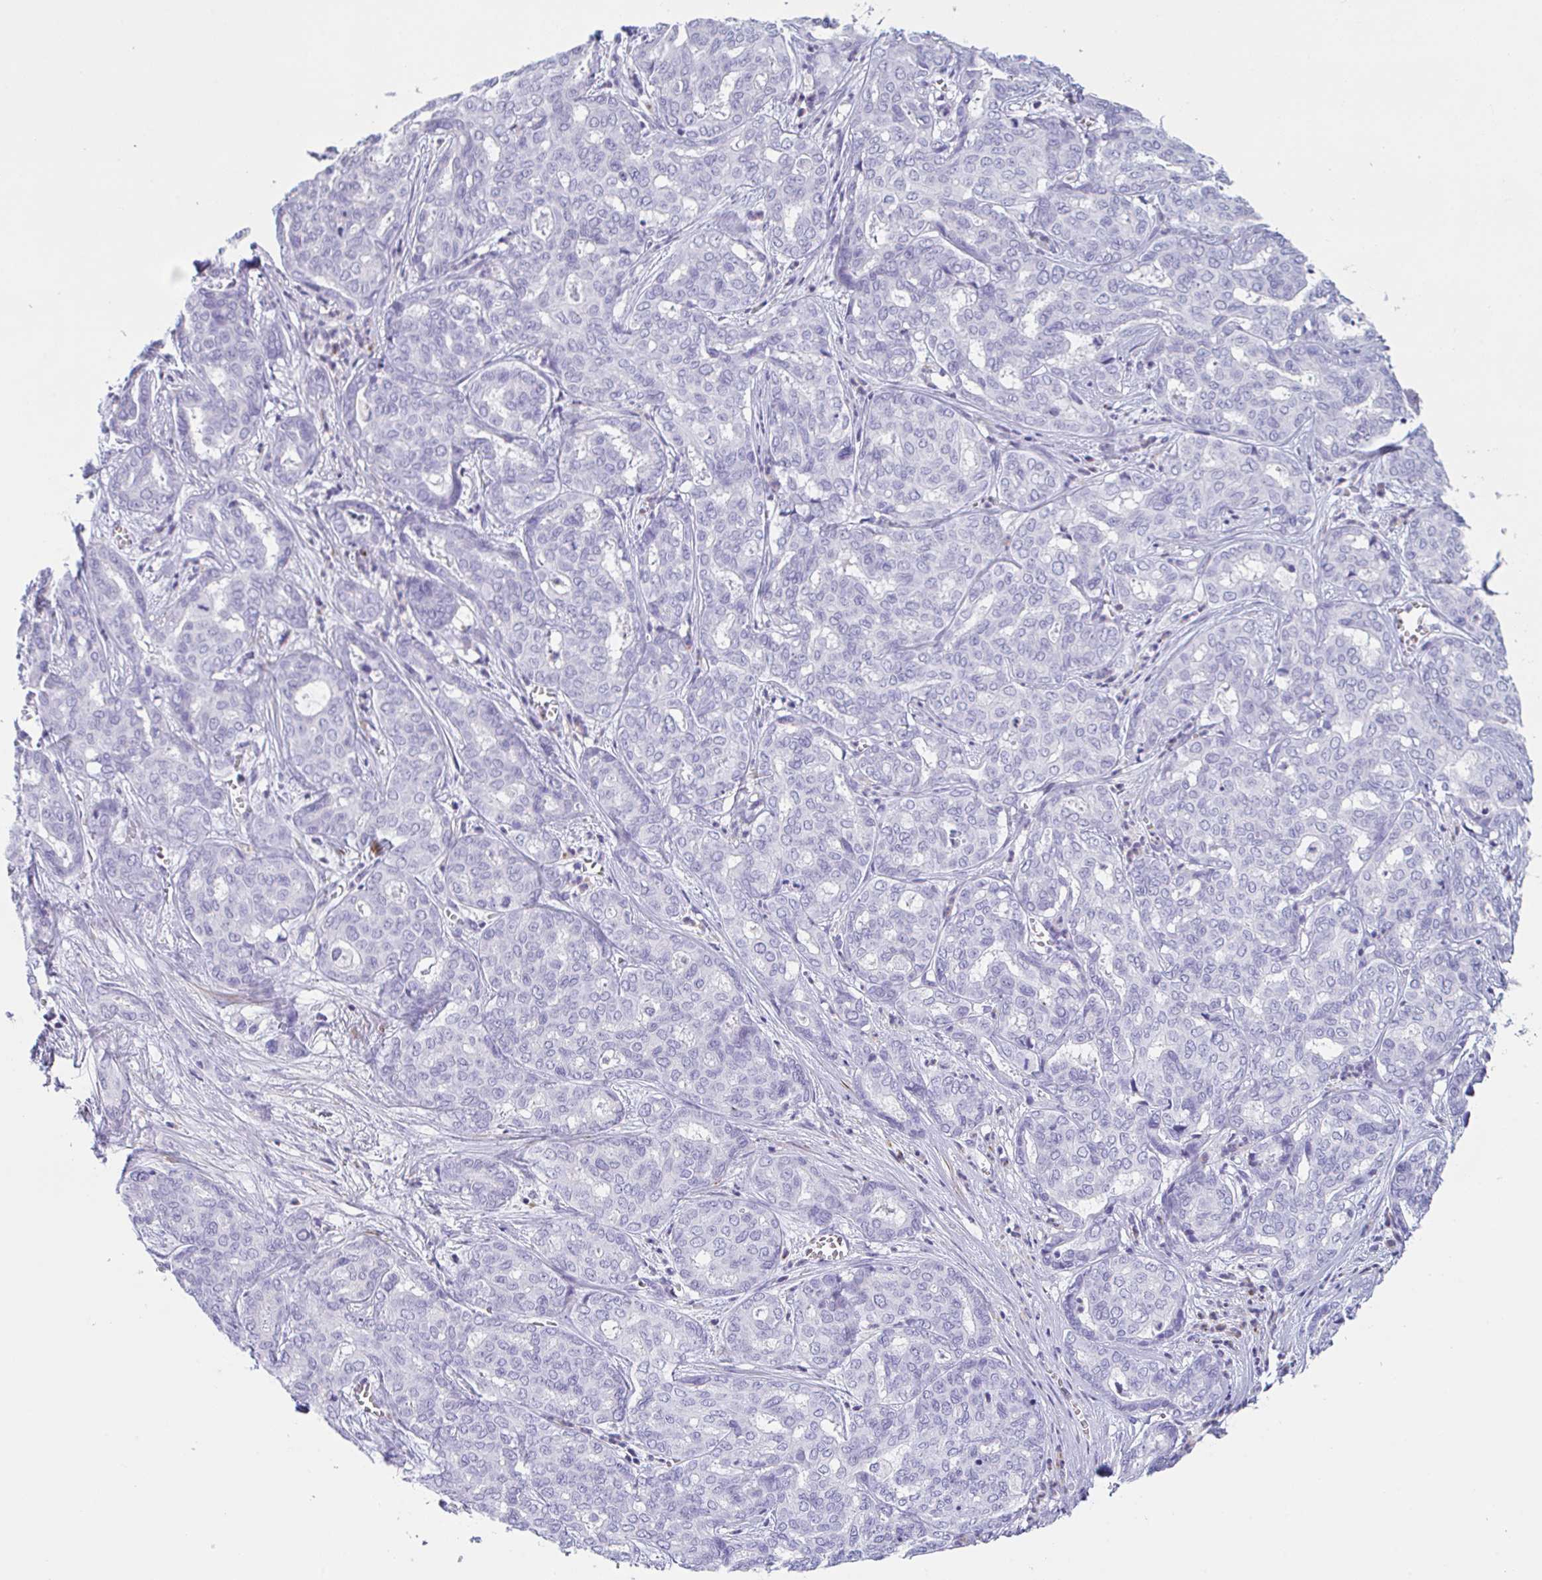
{"staining": {"intensity": "negative", "quantity": "none", "location": "none"}, "tissue": "liver cancer", "cell_type": "Tumor cells", "image_type": "cancer", "snomed": [{"axis": "morphology", "description": "Cholangiocarcinoma"}, {"axis": "topography", "description": "Liver"}], "caption": "Liver cancer was stained to show a protein in brown. There is no significant staining in tumor cells.", "gene": "TAS2R41", "patient": {"sex": "female", "age": 64}}